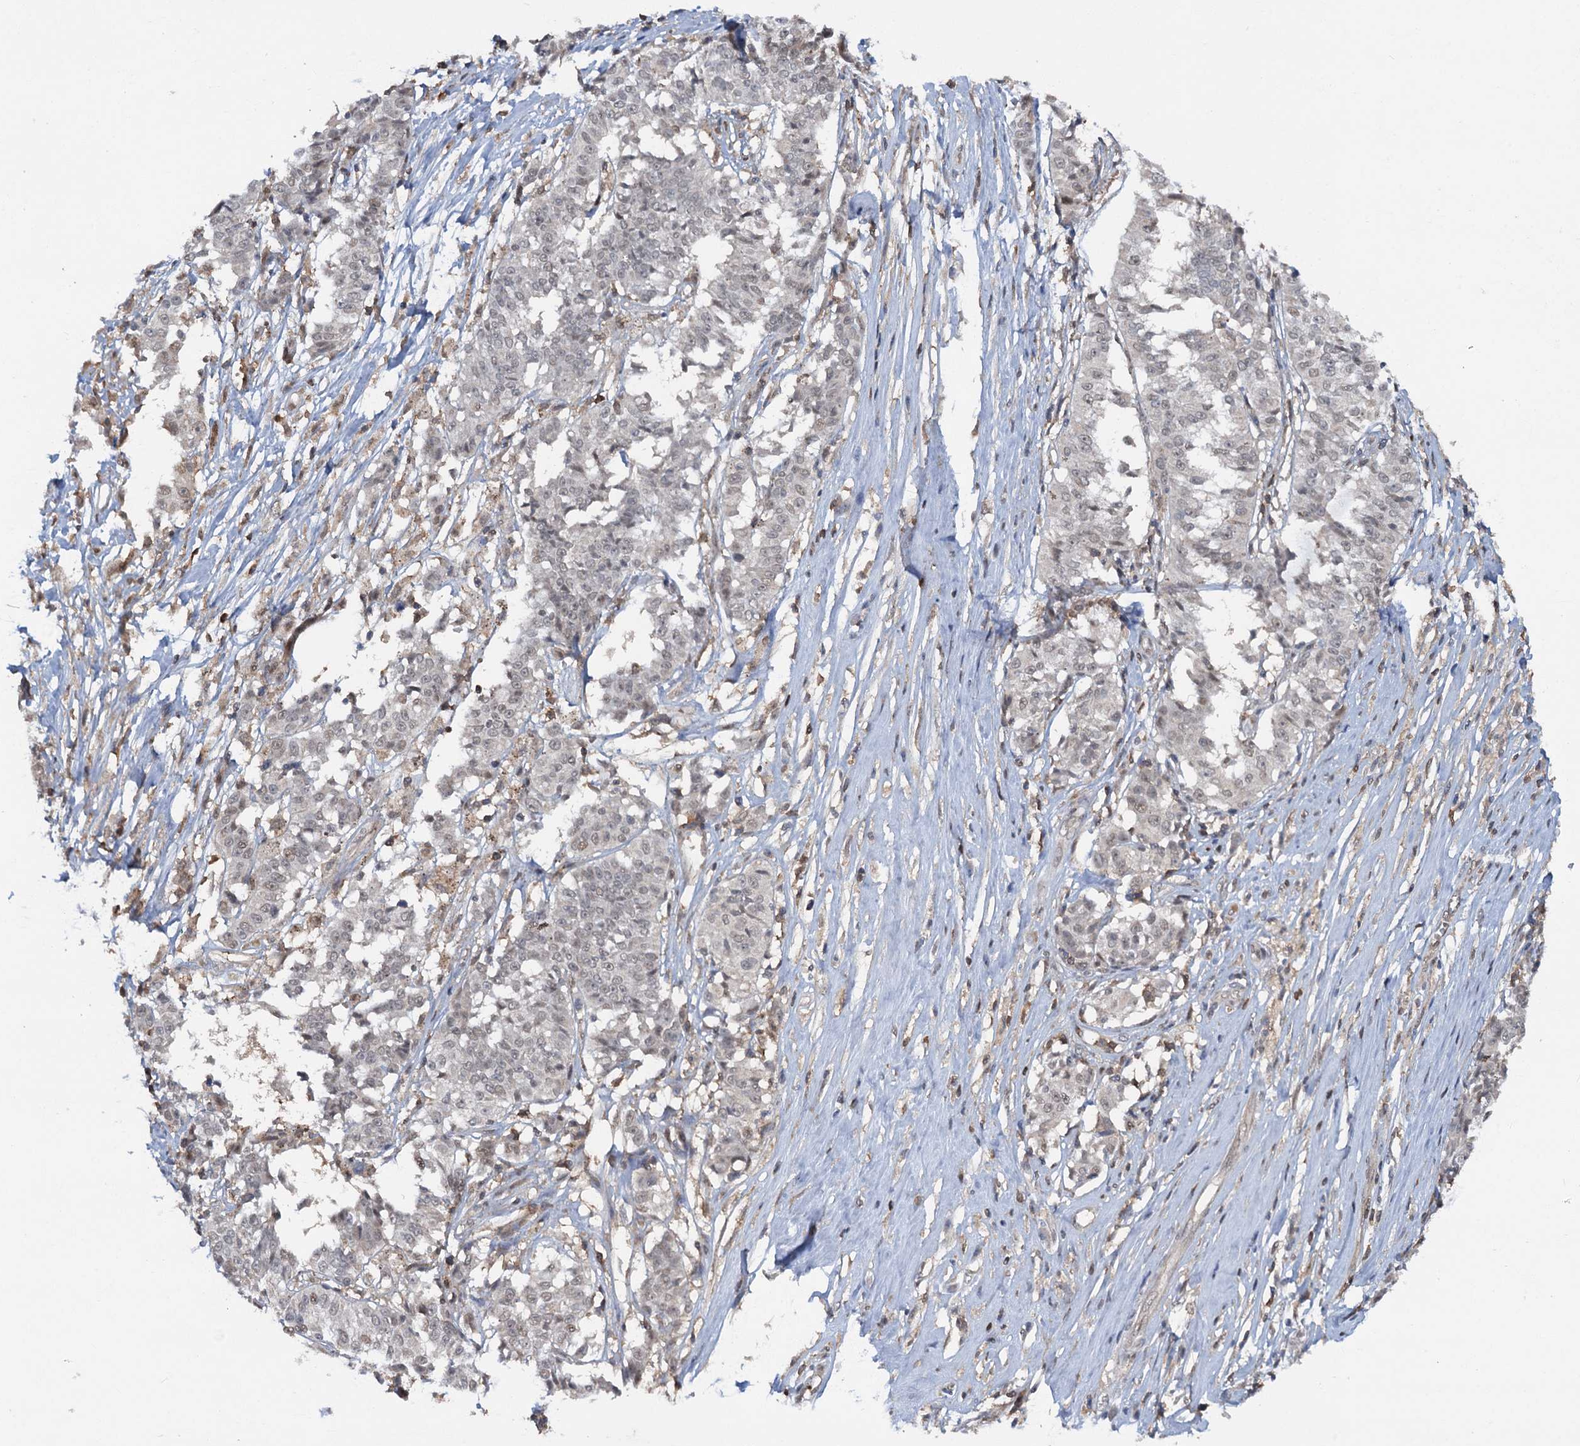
{"staining": {"intensity": "weak", "quantity": "<25%", "location": "nuclear"}, "tissue": "melanoma", "cell_type": "Tumor cells", "image_type": "cancer", "snomed": [{"axis": "morphology", "description": "Malignant melanoma, NOS"}, {"axis": "topography", "description": "Skin"}], "caption": "A photomicrograph of melanoma stained for a protein reveals no brown staining in tumor cells.", "gene": "ZNF609", "patient": {"sex": "female", "age": 72}}